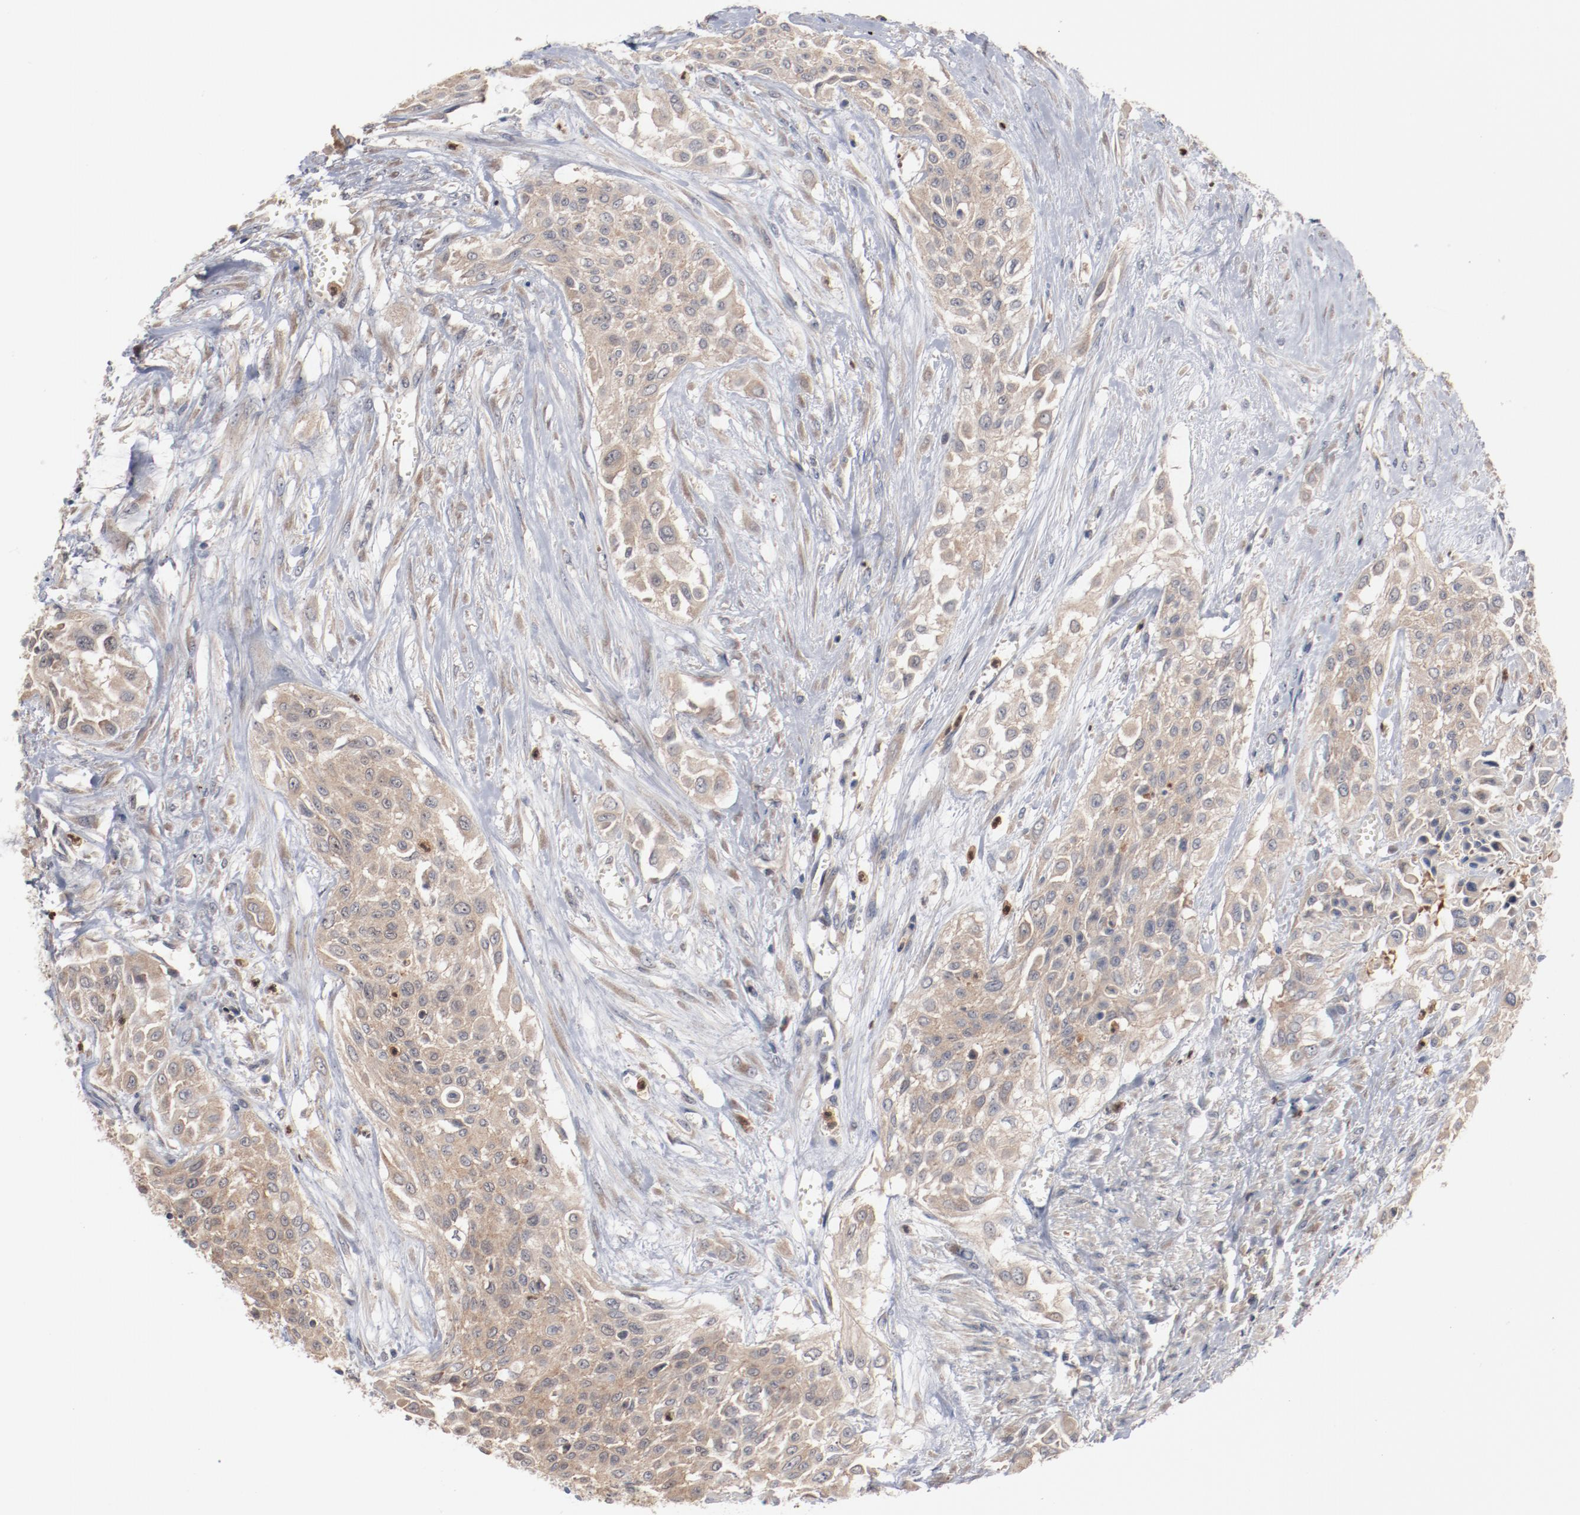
{"staining": {"intensity": "weak", "quantity": ">75%", "location": "cytoplasmic/membranous"}, "tissue": "urothelial cancer", "cell_type": "Tumor cells", "image_type": "cancer", "snomed": [{"axis": "morphology", "description": "Urothelial carcinoma, High grade"}, {"axis": "topography", "description": "Urinary bladder"}], "caption": "About >75% of tumor cells in human high-grade urothelial carcinoma demonstrate weak cytoplasmic/membranous protein staining as visualized by brown immunohistochemical staining.", "gene": "RNASE11", "patient": {"sex": "male", "age": 57}}